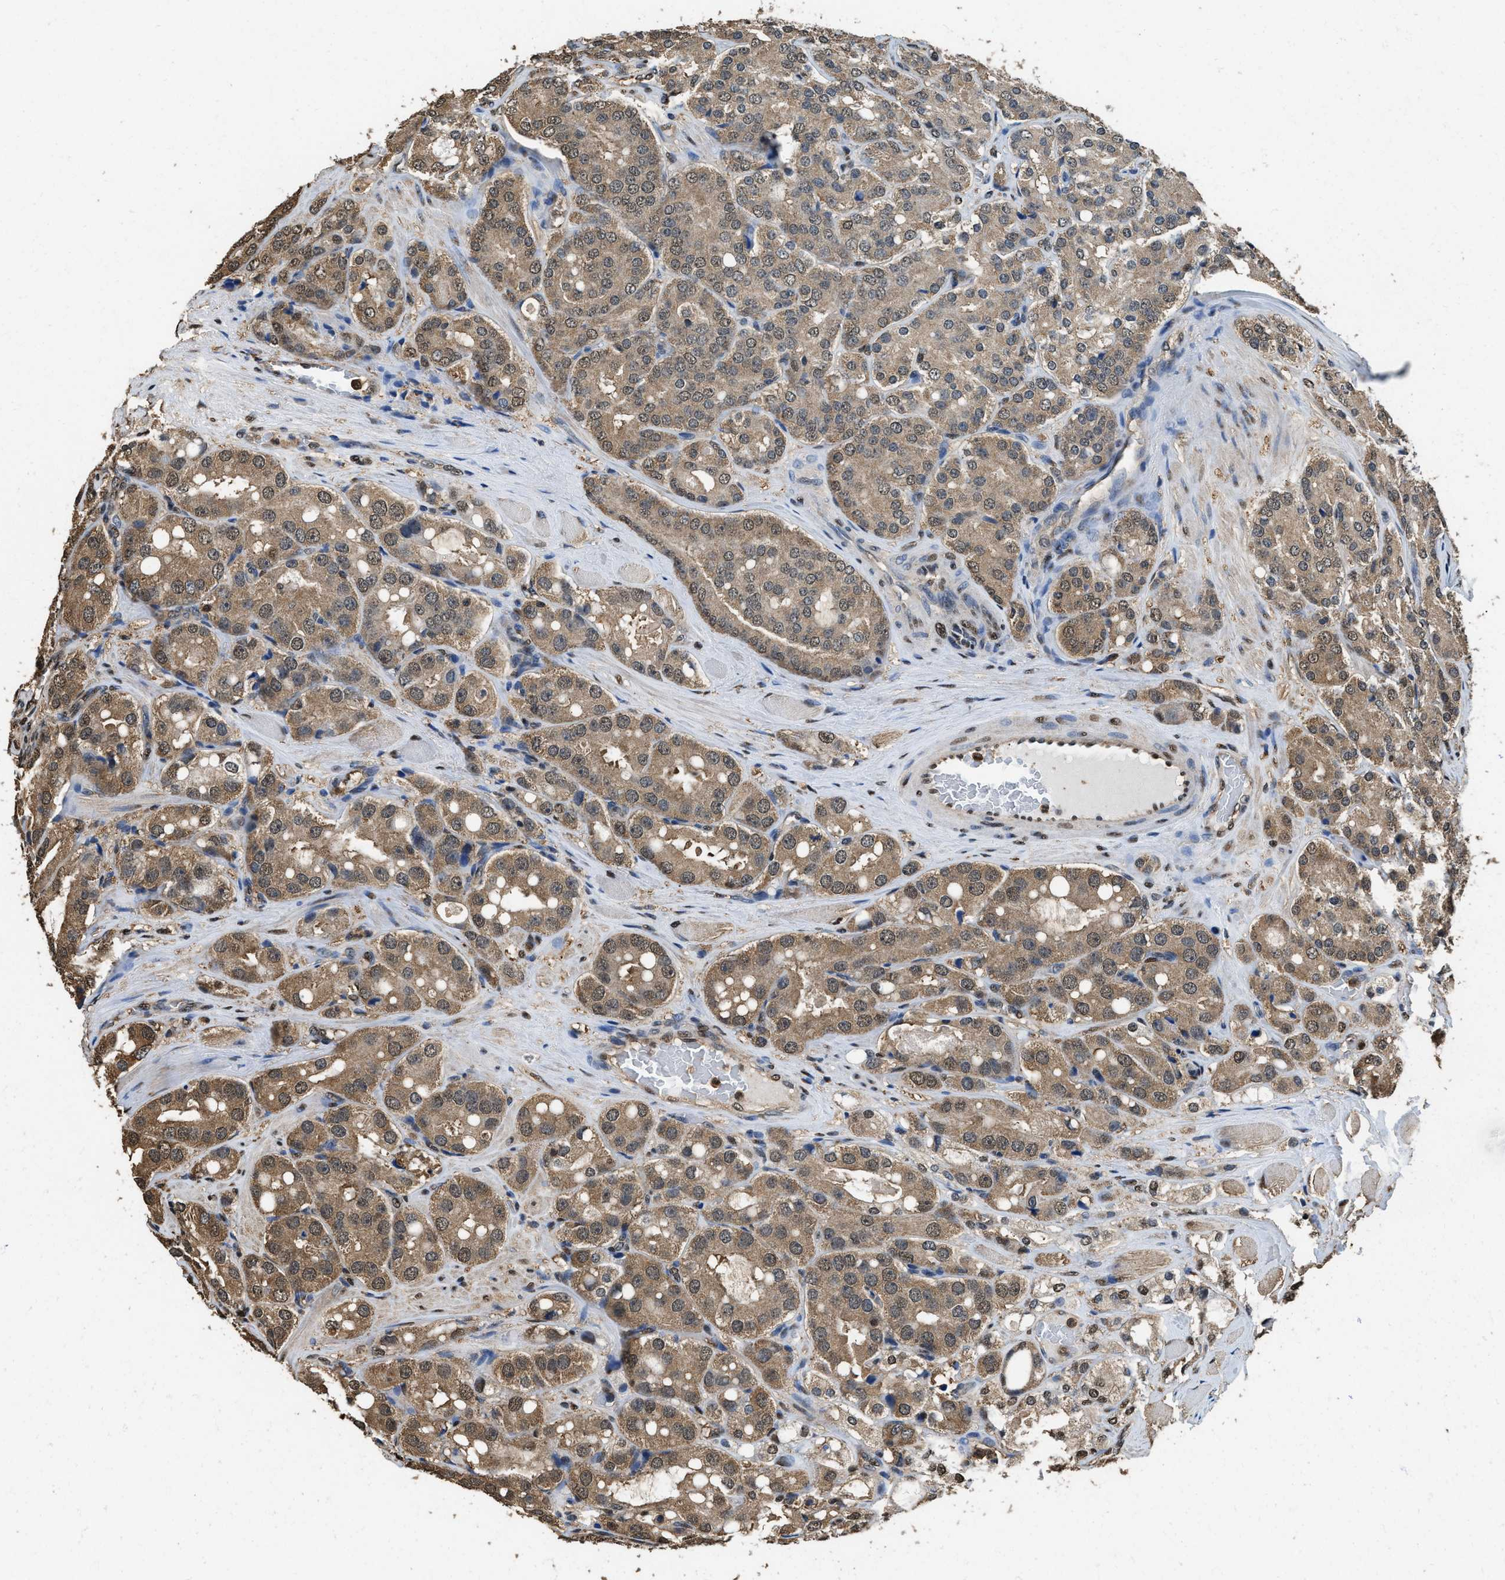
{"staining": {"intensity": "moderate", "quantity": ">75%", "location": "cytoplasmic/membranous,nuclear"}, "tissue": "prostate cancer", "cell_type": "Tumor cells", "image_type": "cancer", "snomed": [{"axis": "morphology", "description": "Adenocarcinoma, High grade"}, {"axis": "topography", "description": "Prostate"}], "caption": "A brown stain highlights moderate cytoplasmic/membranous and nuclear positivity of a protein in human prostate cancer tumor cells.", "gene": "GAPDH", "patient": {"sex": "male", "age": 65}}